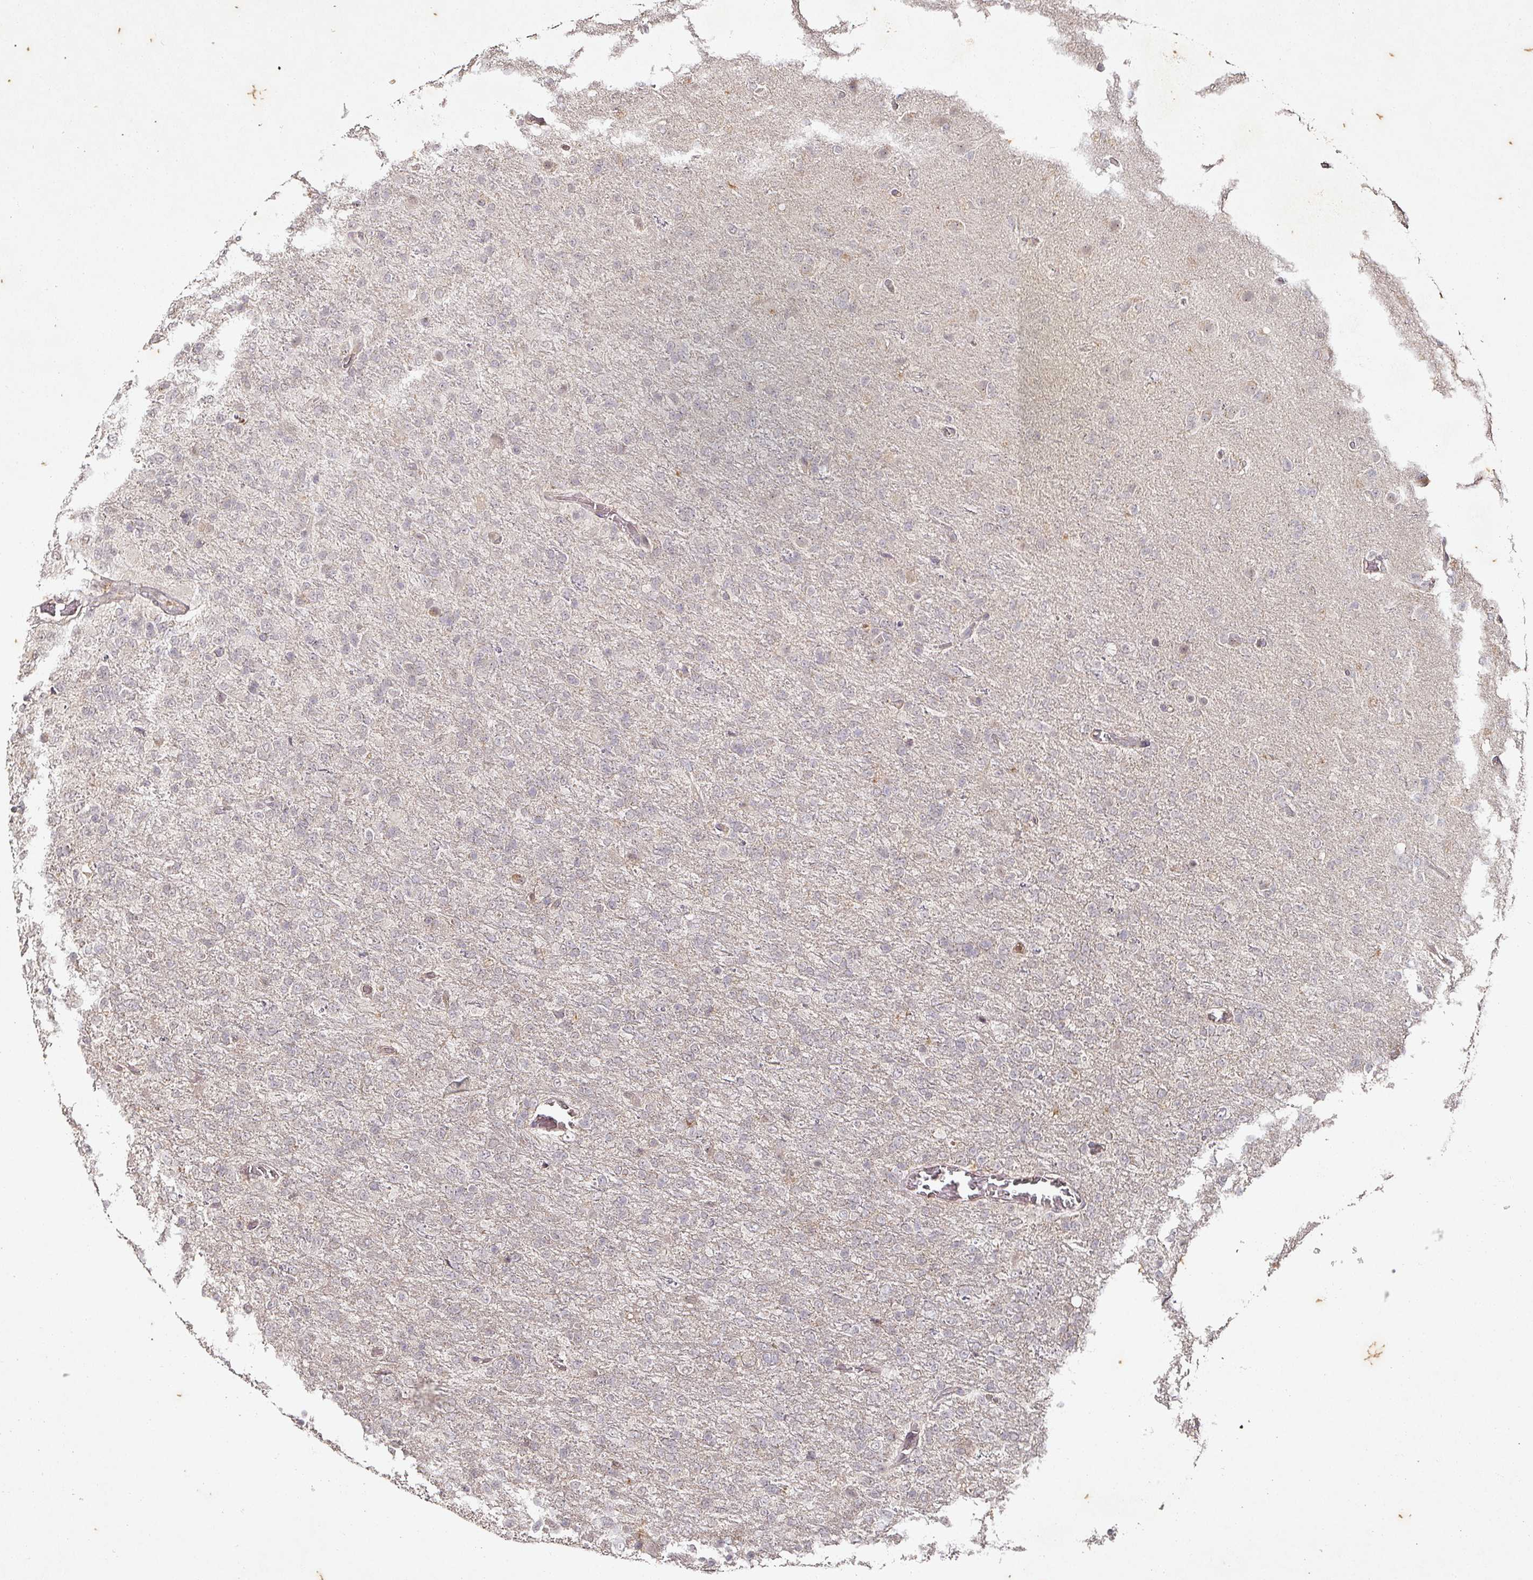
{"staining": {"intensity": "negative", "quantity": "none", "location": "none"}, "tissue": "glioma", "cell_type": "Tumor cells", "image_type": "cancer", "snomed": [{"axis": "morphology", "description": "Glioma, malignant, High grade"}, {"axis": "topography", "description": "Brain"}], "caption": "Immunohistochemistry photomicrograph of glioma stained for a protein (brown), which exhibits no staining in tumor cells.", "gene": "CAPN5", "patient": {"sex": "female", "age": 74}}